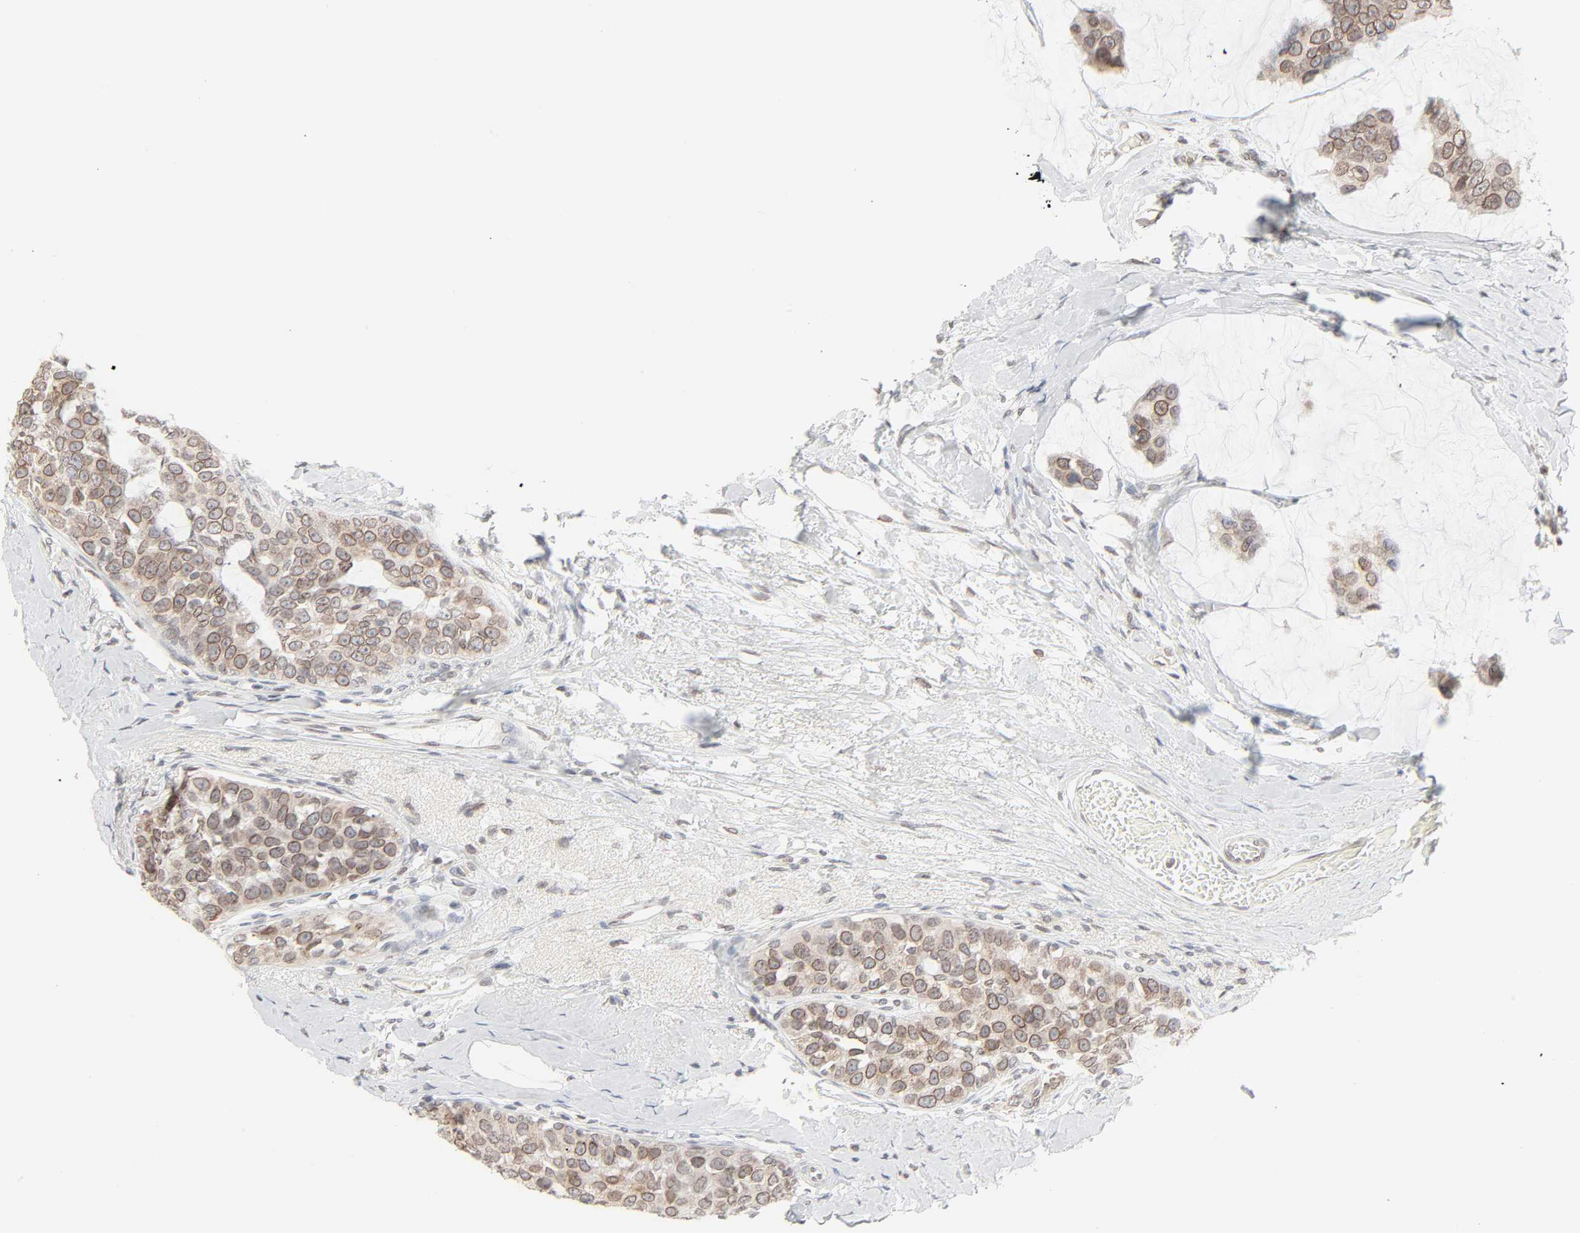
{"staining": {"intensity": "weak", "quantity": ">75%", "location": "cytoplasmic/membranous,nuclear"}, "tissue": "breast cancer", "cell_type": "Tumor cells", "image_type": "cancer", "snomed": [{"axis": "morphology", "description": "Normal tissue, NOS"}, {"axis": "morphology", "description": "Duct carcinoma"}, {"axis": "topography", "description": "Breast"}], "caption": "The image reveals immunohistochemical staining of breast cancer (invasive ductal carcinoma). There is weak cytoplasmic/membranous and nuclear staining is present in approximately >75% of tumor cells.", "gene": "MAD1L1", "patient": {"sex": "female", "age": 50}}